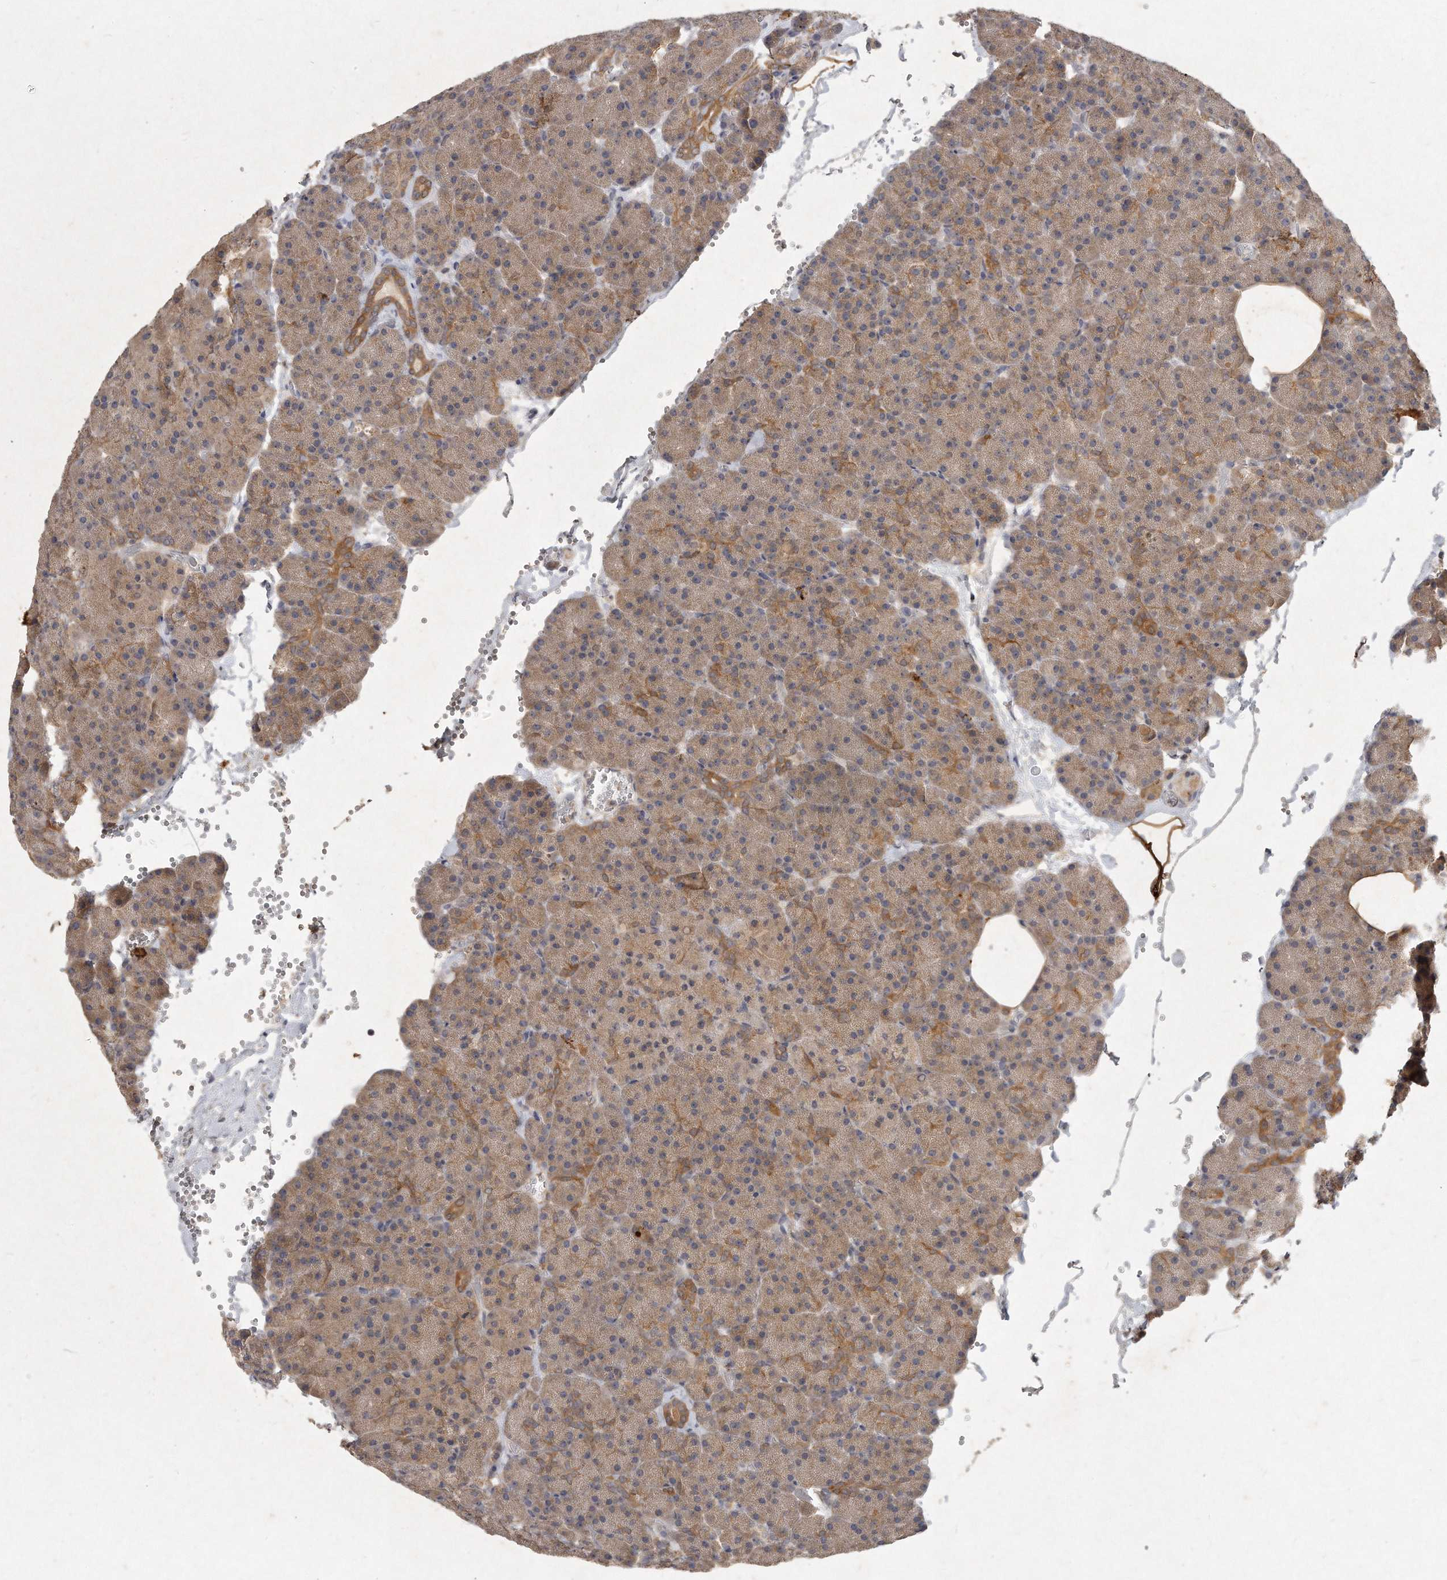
{"staining": {"intensity": "moderate", "quantity": ">75%", "location": "cytoplasmic/membranous"}, "tissue": "pancreas", "cell_type": "Exocrine glandular cells", "image_type": "normal", "snomed": [{"axis": "morphology", "description": "Normal tissue, NOS"}, {"axis": "morphology", "description": "Carcinoid, malignant, NOS"}, {"axis": "topography", "description": "Pancreas"}], "caption": "Immunohistochemical staining of unremarkable pancreas demonstrates moderate cytoplasmic/membranous protein expression in approximately >75% of exocrine glandular cells. The staining is performed using DAB (3,3'-diaminobenzidine) brown chromogen to label protein expression. The nuclei are counter-stained blue using hematoxylin.", "gene": "LGALS8", "patient": {"sex": "female", "age": 35}}